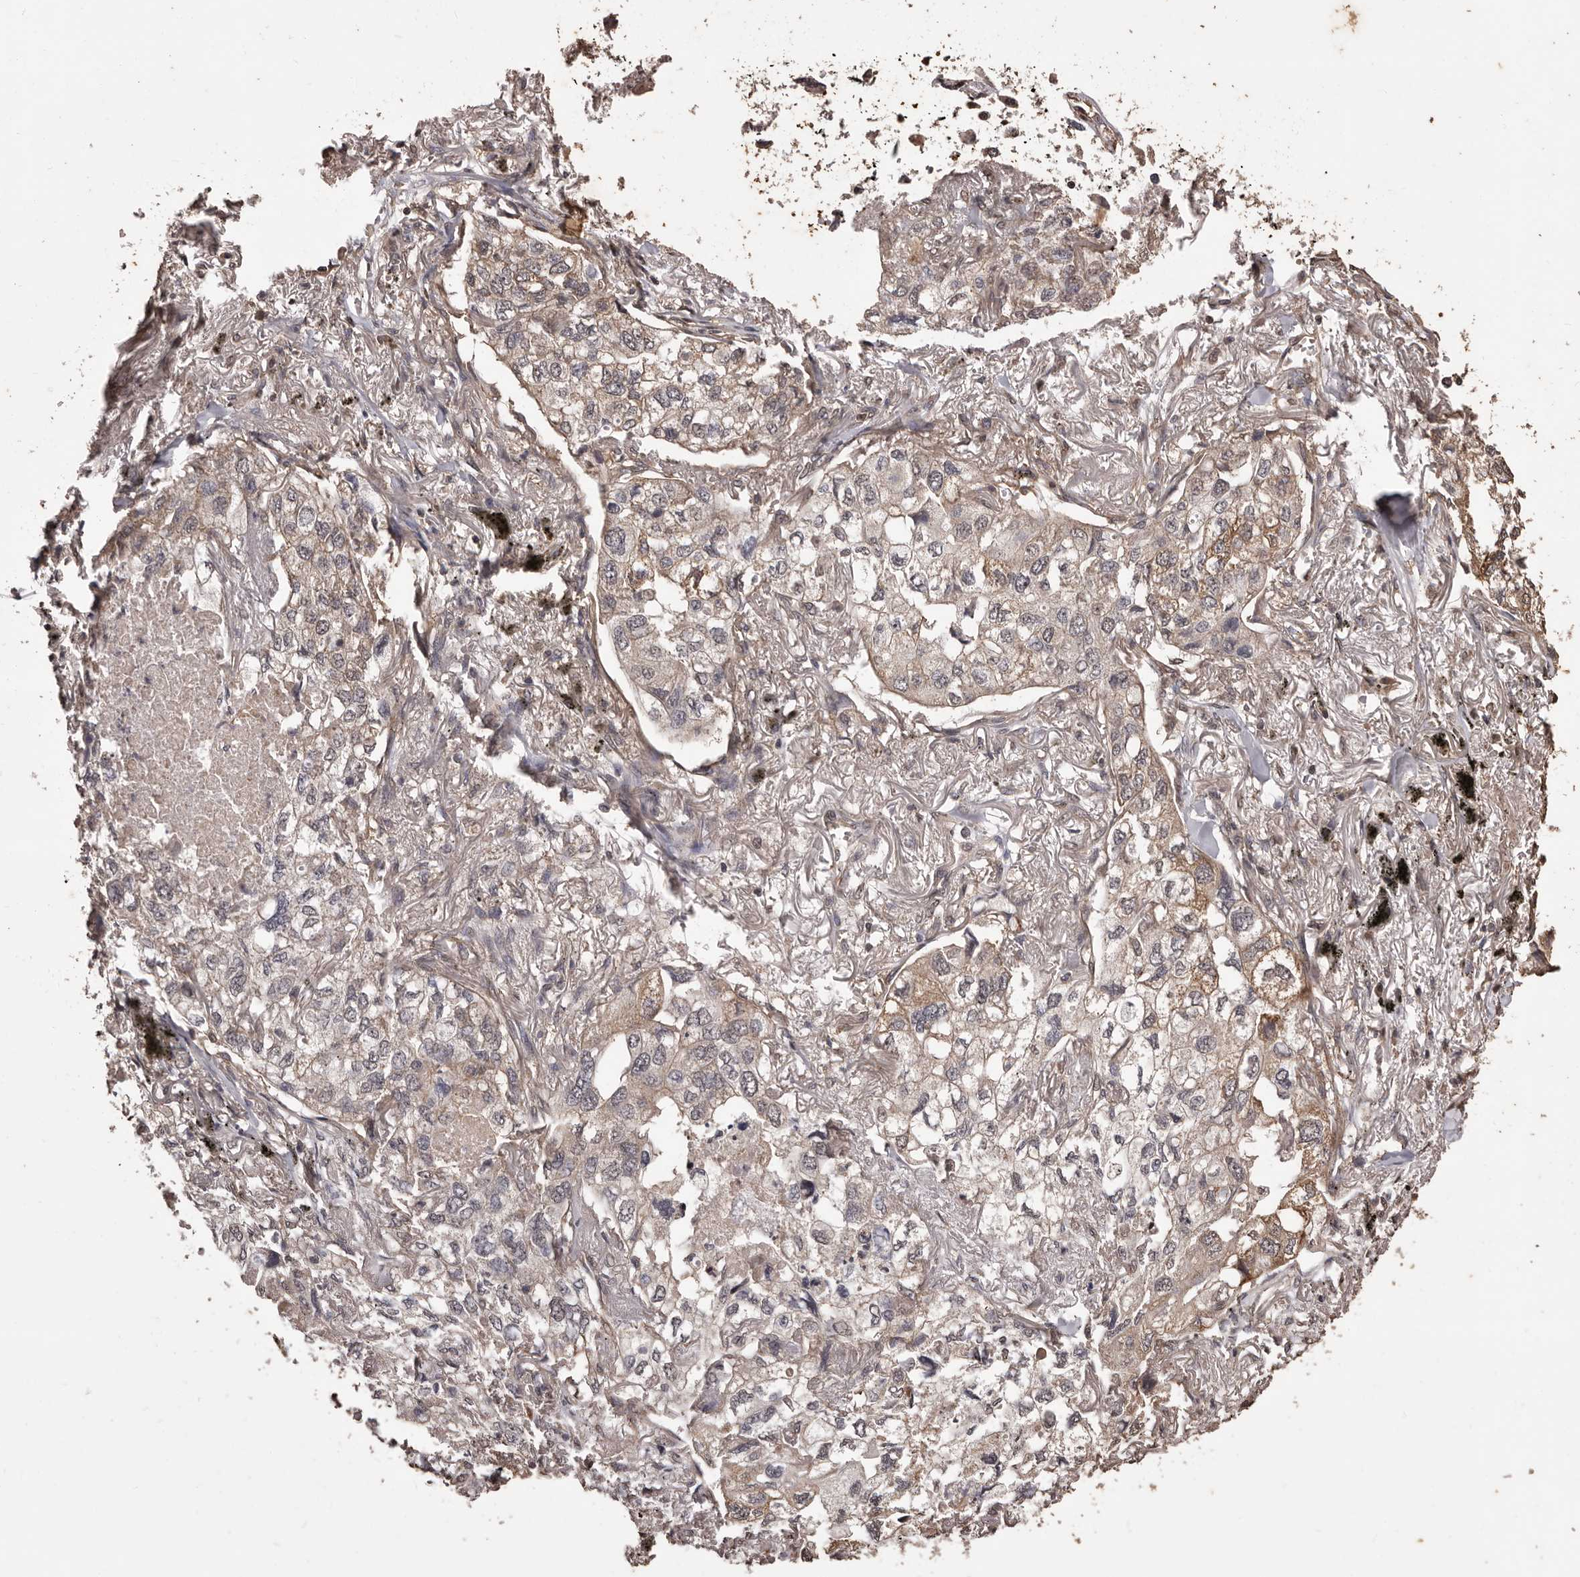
{"staining": {"intensity": "weak", "quantity": "25%-75%", "location": "cytoplasmic/membranous"}, "tissue": "lung cancer", "cell_type": "Tumor cells", "image_type": "cancer", "snomed": [{"axis": "morphology", "description": "Adenocarcinoma, NOS"}, {"axis": "topography", "description": "Lung"}], "caption": "Brown immunohistochemical staining in human adenocarcinoma (lung) demonstrates weak cytoplasmic/membranous positivity in approximately 25%-75% of tumor cells.", "gene": "NAV1", "patient": {"sex": "male", "age": 65}}